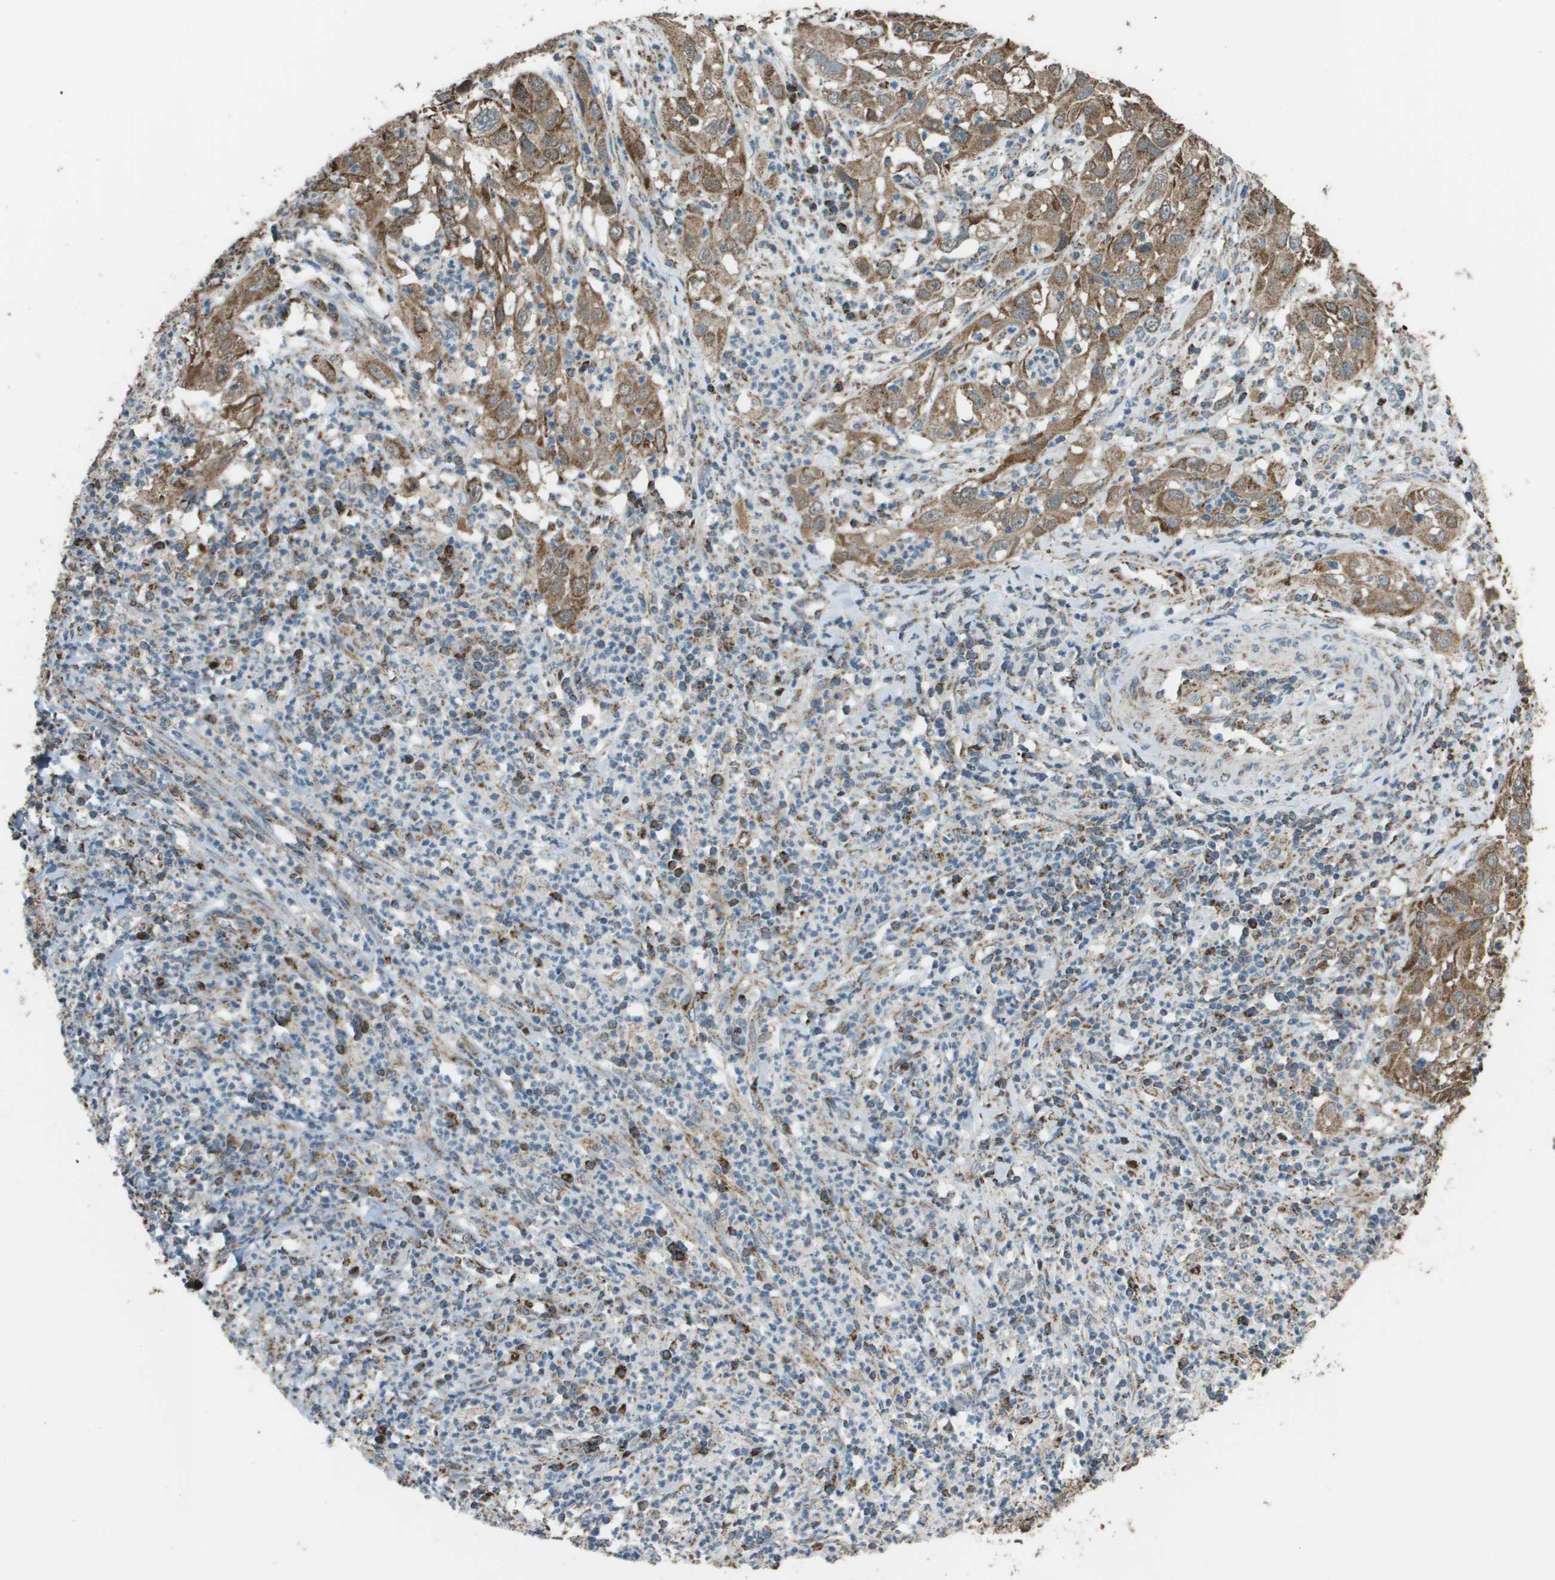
{"staining": {"intensity": "moderate", "quantity": ">75%", "location": "cytoplasmic/membranous"}, "tissue": "cervical cancer", "cell_type": "Tumor cells", "image_type": "cancer", "snomed": [{"axis": "morphology", "description": "Squamous cell carcinoma, NOS"}, {"axis": "topography", "description": "Cervix"}], "caption": "Immunohistochemistry (IHC) photomicrograph of squamous cell carcinoma (cervical) stained for a protein (brown), which displays medium levels of moderate cytoplasmic/membranous positivity in about >75% of tumor cells.", "gene": "FH", "patient": {"sex": "female", "age": 32}}